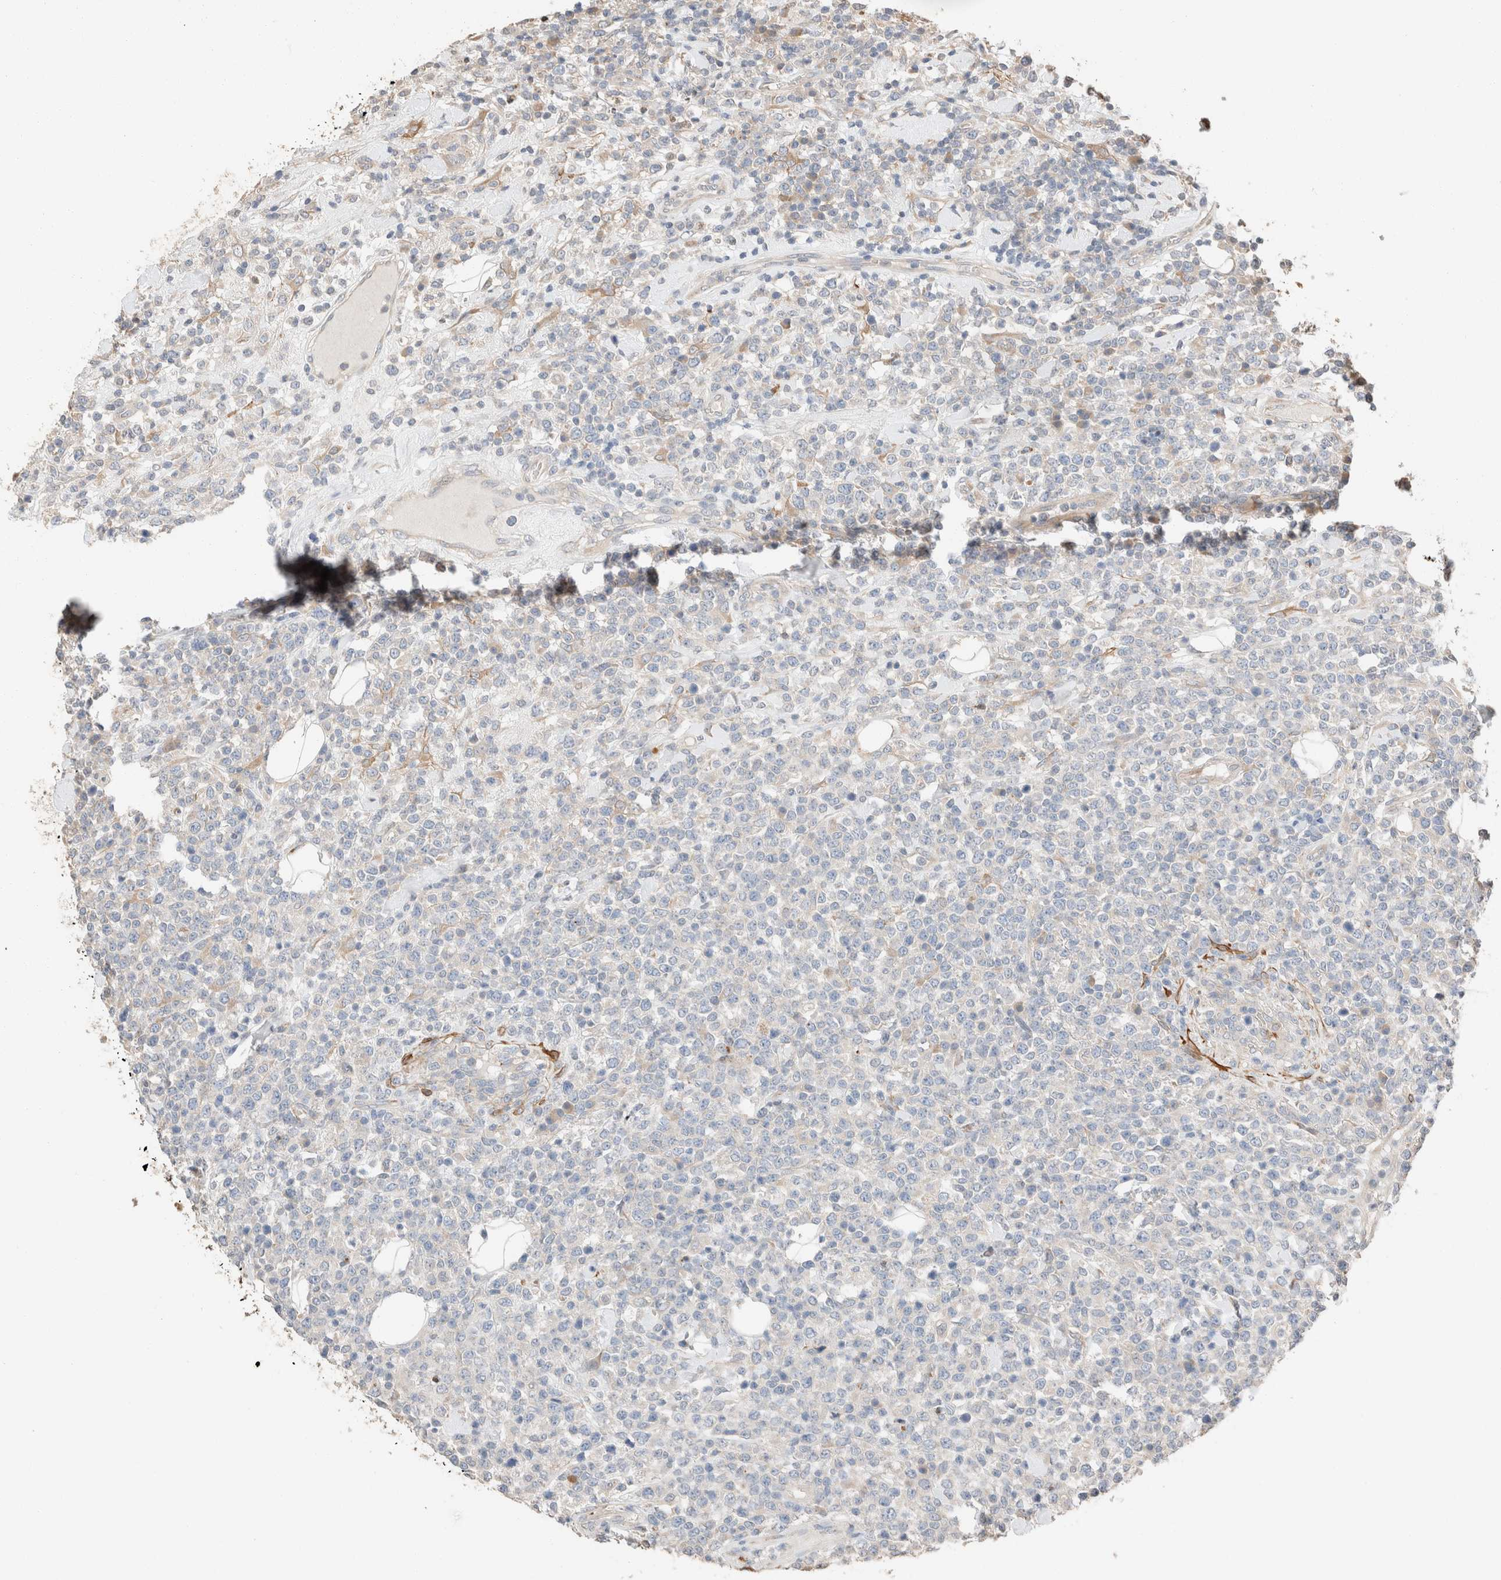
{"staining": {"intensity": "negative", "quantity": "none", "location": "none"}, "tissue": "lymphoma", "cell_type": "Tumor cells", "image_type": "cancer", "snomed": [{"axis": "morphology", "description": "Malignant lymphoma, non-Hodgkin's type, High grade"}, {"axis": "topography", "description": "Colon"}], "caption": "Malignant lymphoma, non-Hodgkin's type (high-grade) was stained to show a protein in brown. There is no significant staining in tumor cells.", "gene": "TUBD1", "patient": {"sex": "female", "age": 53}}